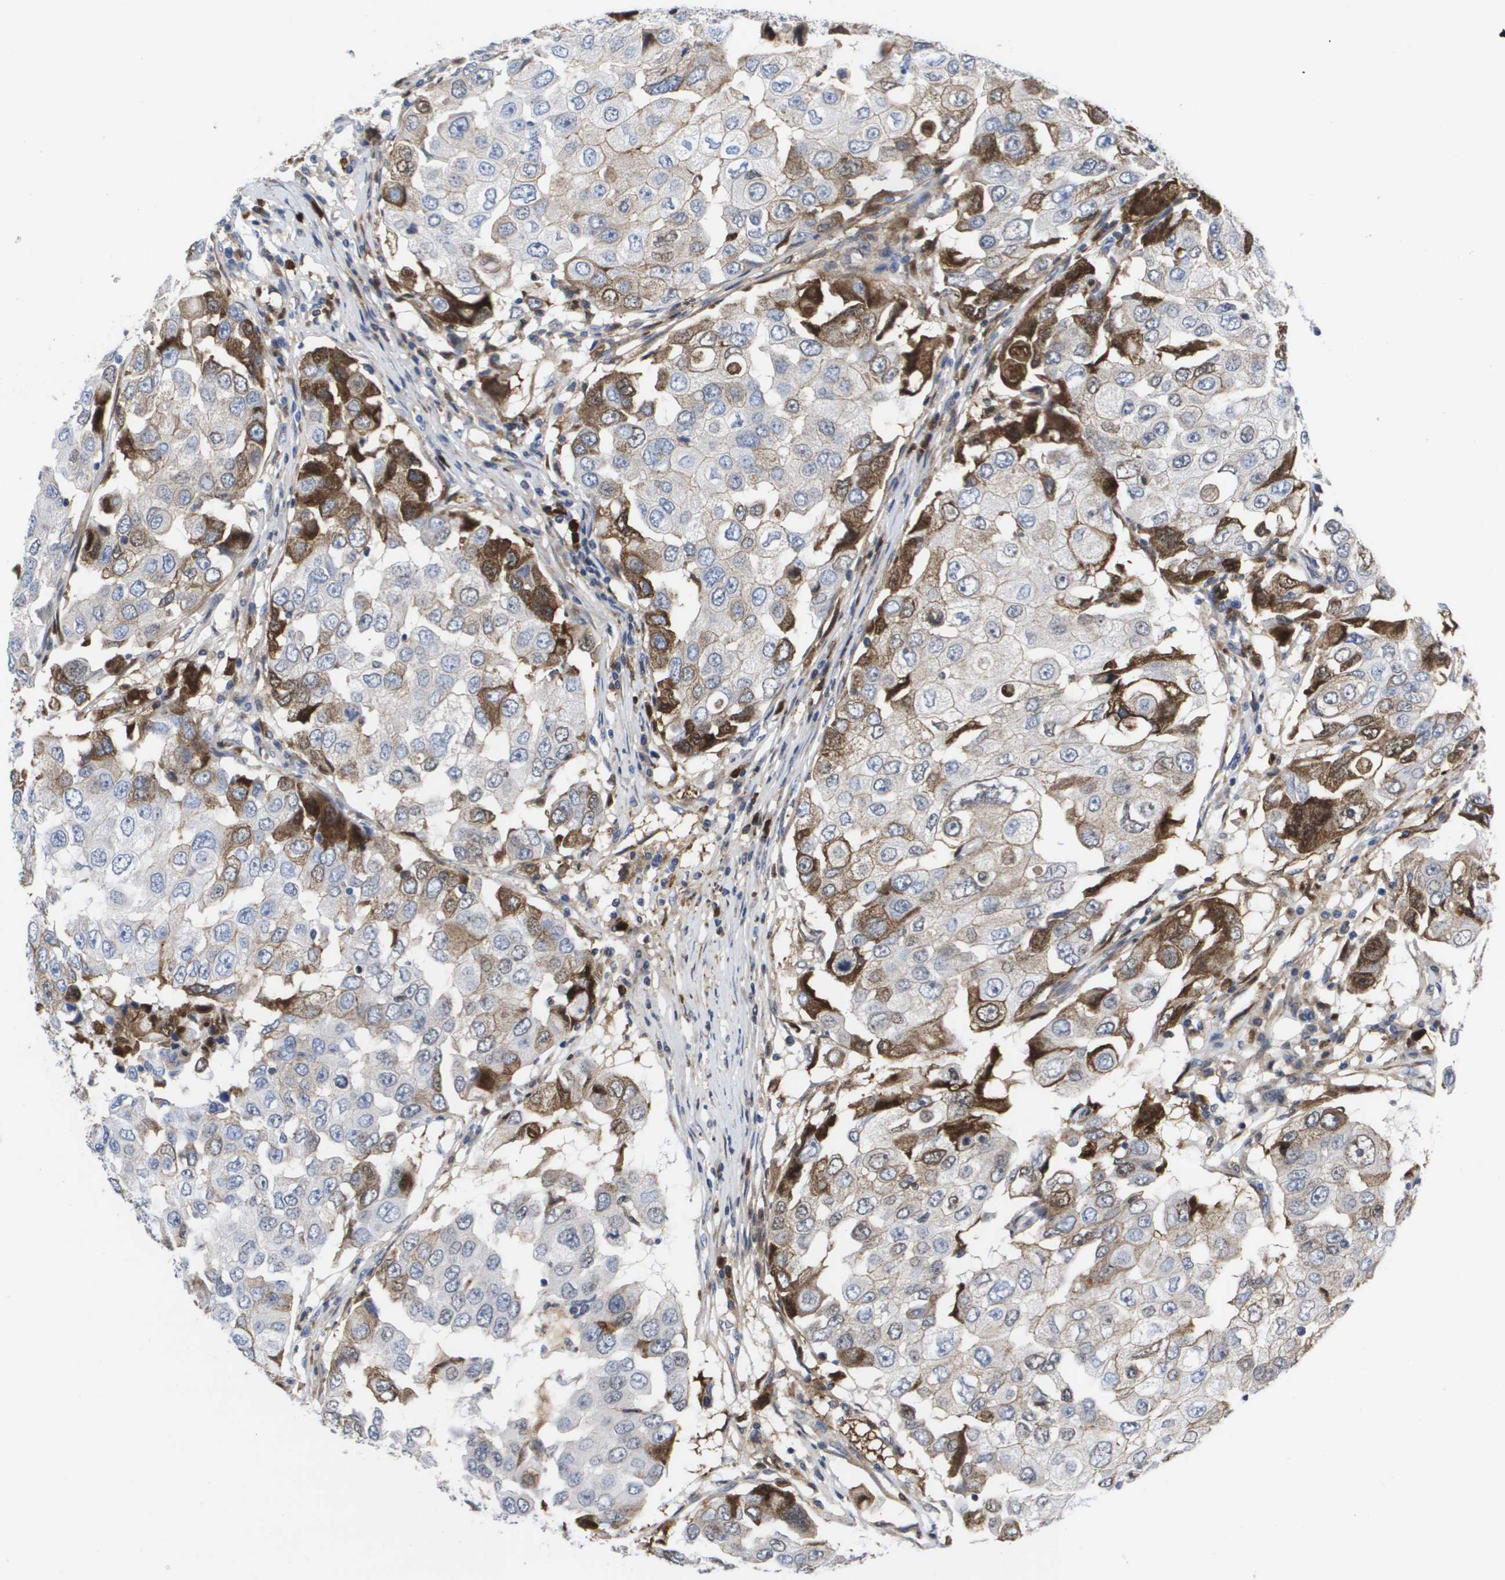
{"staining": {"intensity": "strong", "quantity": "<25%", "location": "cytoplasmic/membranous"}, "tissue": "breast cancer", "cell_type": "Tumor cells", "image_type": "cancer", "snomed": [{"axis": "morphology", "description": "Duct carcinoma"}, {"axis": "topography", "description": "Breast"}], "caption": "Breast cancer (intraductal carcinoma) was stained to show a protein in brown. There is medium levels of strong cytoplasmic/membranous staining in about <25% of tumor cells.", "gene": "SERPINC1", "patient": {"sex": "female", "age": 27}}